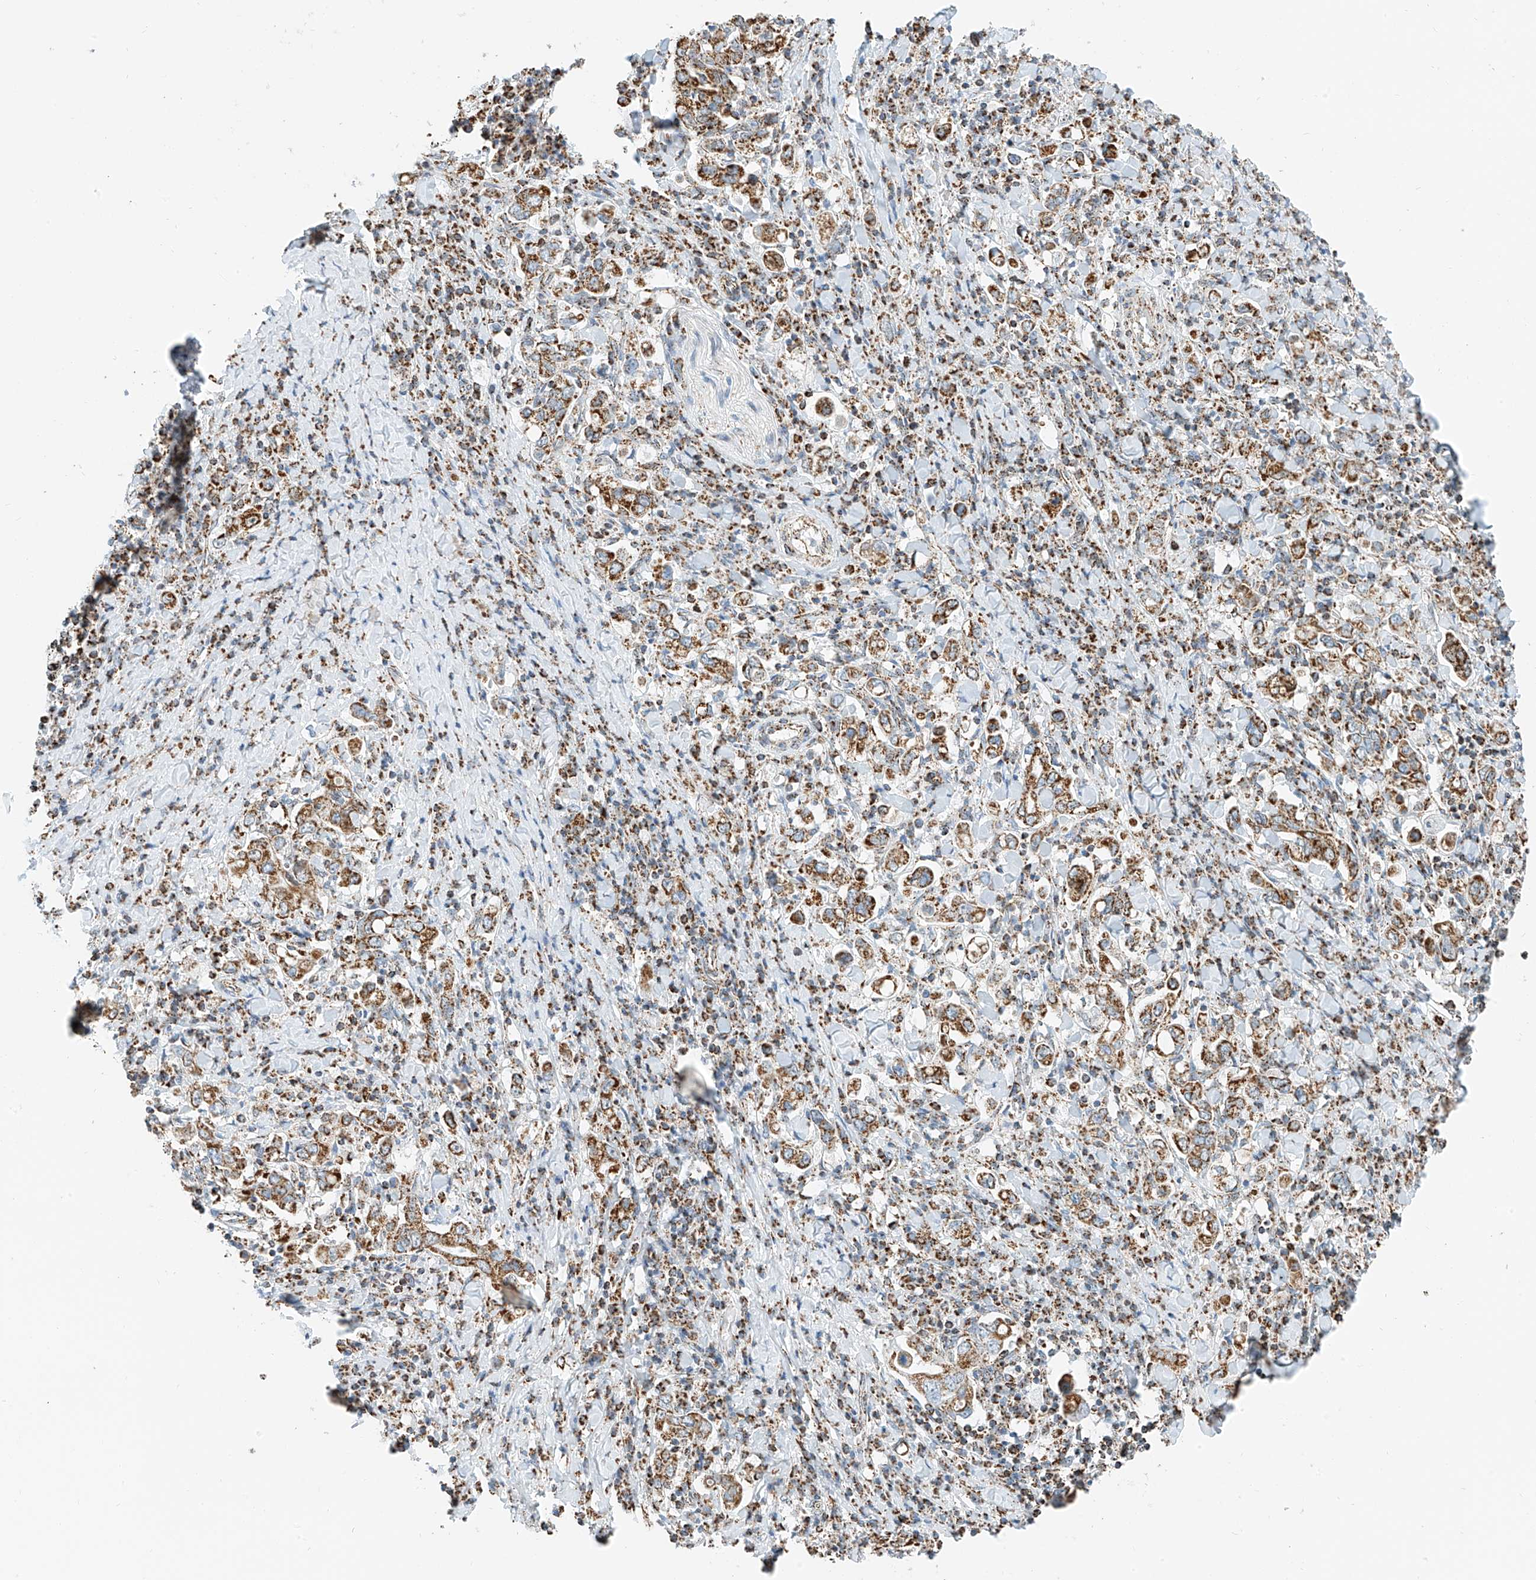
{"staining": {"intensity": "moderate", "quantity": ">75%", "location": "cytoplasmic/membranous"}, "tissue": "stomach cancer", "cell_type": "Tumor cells", "image_type": "cancer", "snomed": [{"axis": "morphology", "description": "Adenocarcinoma, NOS"}, {"axis": "topography", "description": "Stomach, upper"}], "caption": "Stomach cancer (adenocarcinoma) stained with a protein marker demonstrates moderate staining in tumor cells.", "gene": "PPA2", "patient": {"sex": "male", "age": 62}}